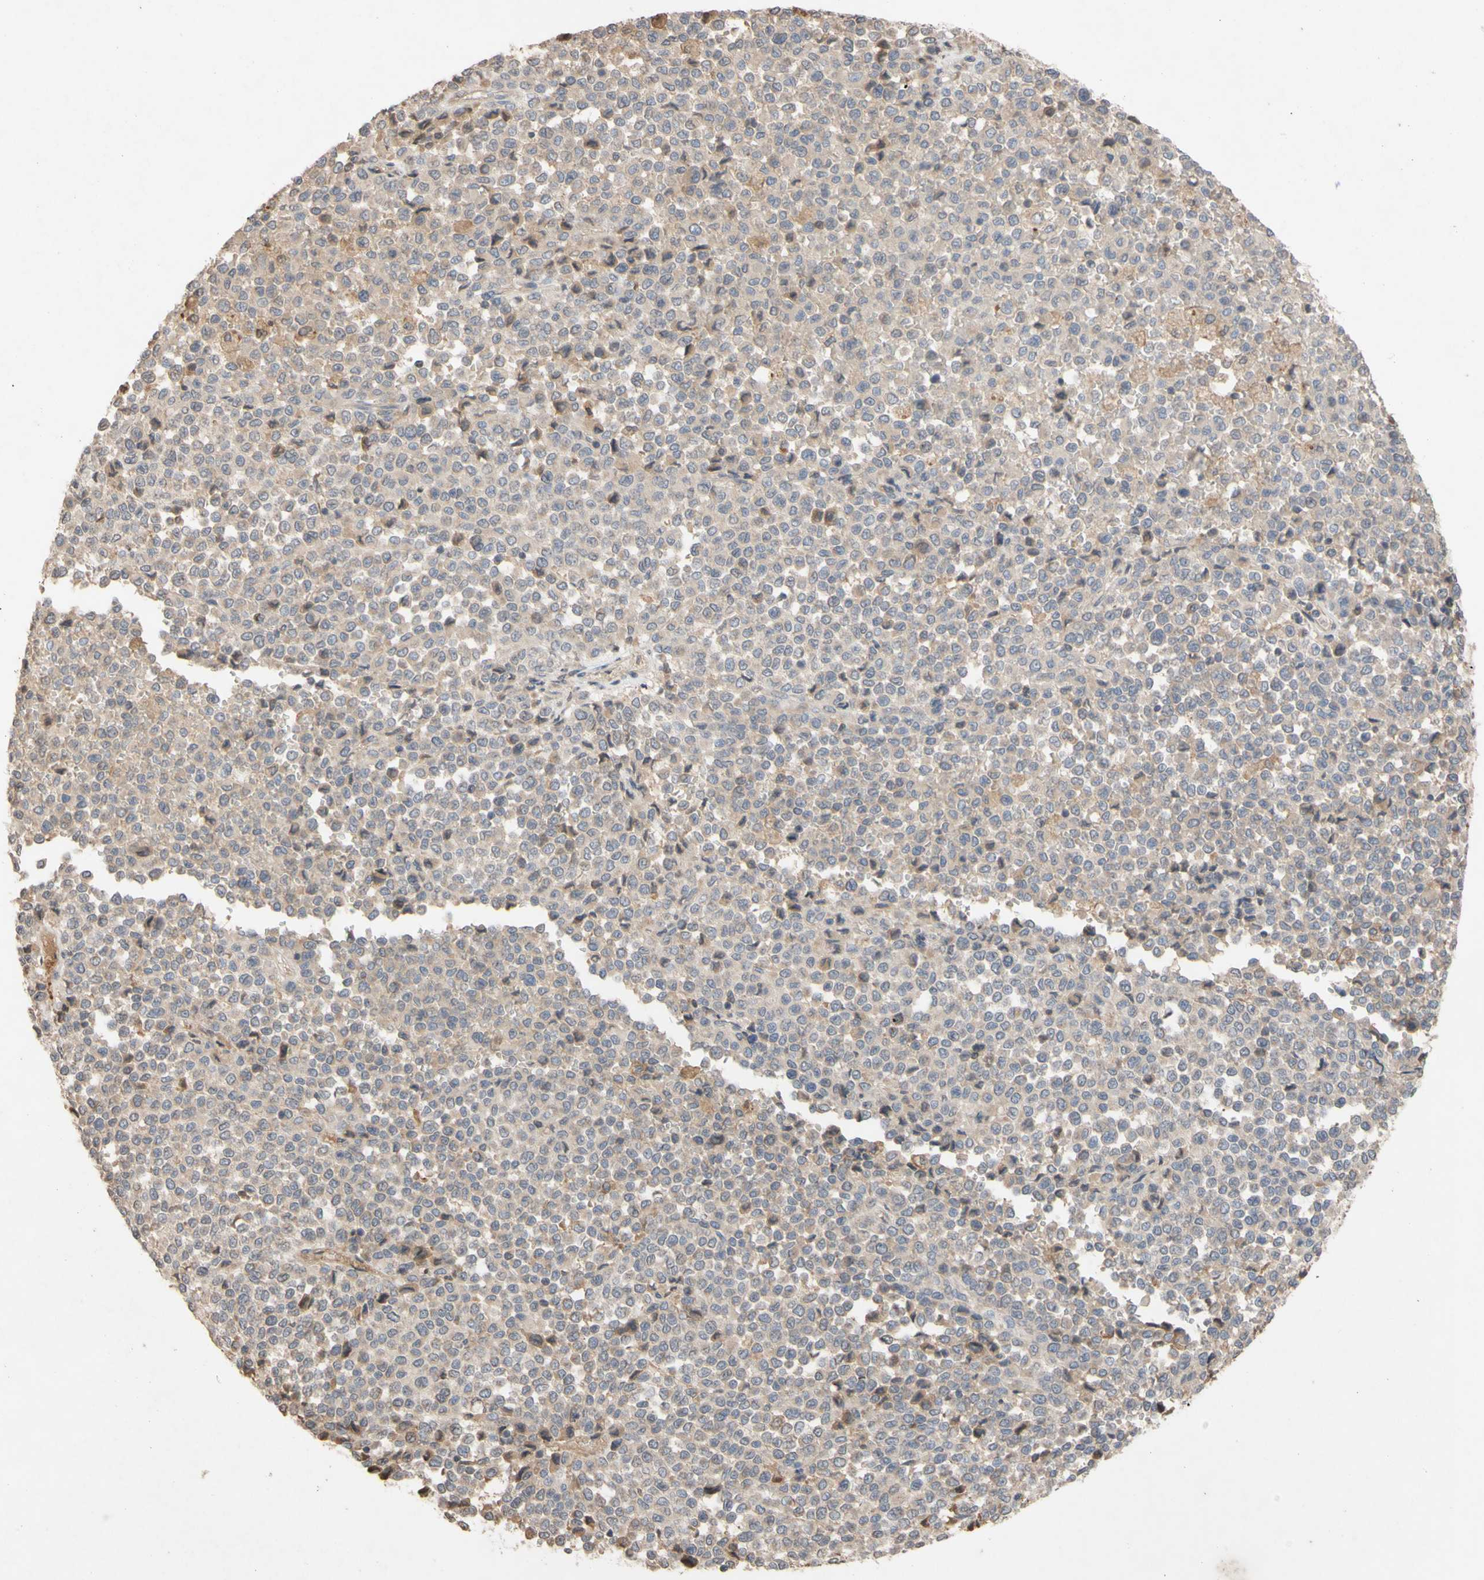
{"staining": {"intensity": "weak", "quantity": ">75%", "location": "cytoplasmic/membranous"}, "tissue": "melanoma", "cell_type": "Tumor cells", "image_type": "cancer", "snomed": [{"axis": "morphology", "description": "Malignant melanoma, Metastatic site"}, {"axis": "topography", "description": "Pancreas"}], "caption": "A brown stain highlights weak cytoplasmic/membranous expression of a protein in human malignant melanoma (metastatic site) tumor cells.", "gene": "NECTIN3", "patient": {"sex": "female", "age": 30}}